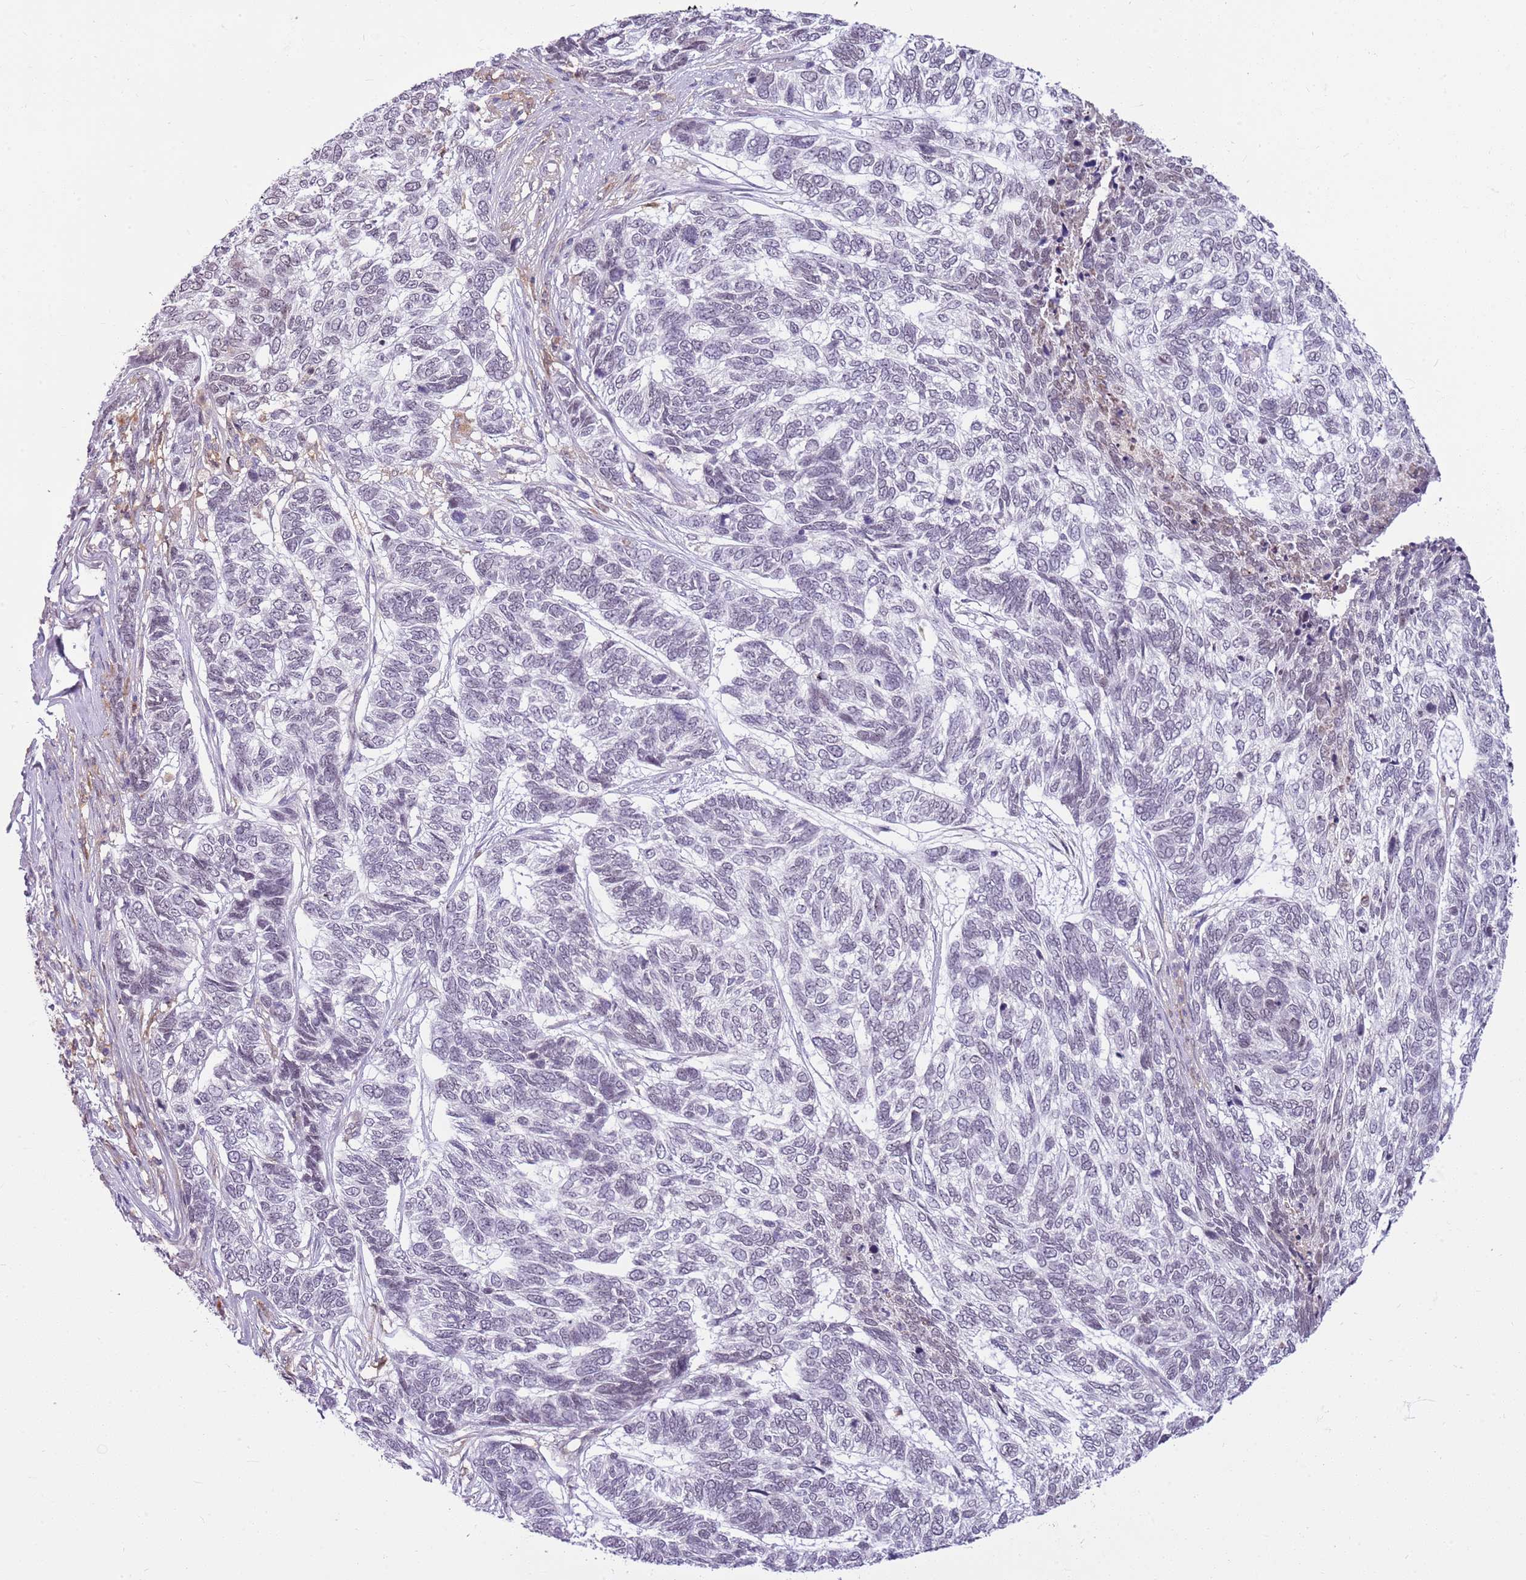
{"staining": {"intensity": "negative", "quantity": "none", "location": "none"}, "tissue": "skin cancer", "cell_type": "Tumor cells", "image_type": "cancer", "snomed": [{"axis": "morphology", "description": "Basal cell carcinoma"}, {"axis": "topography", "description": "Skin"}], "caption": "Immunohistochemical staining of human skin basal cell carcinoma displays no significant positivity in tumor cells.", "gene": "DHX32", "patient": {"sex": "female", "age": 65}}